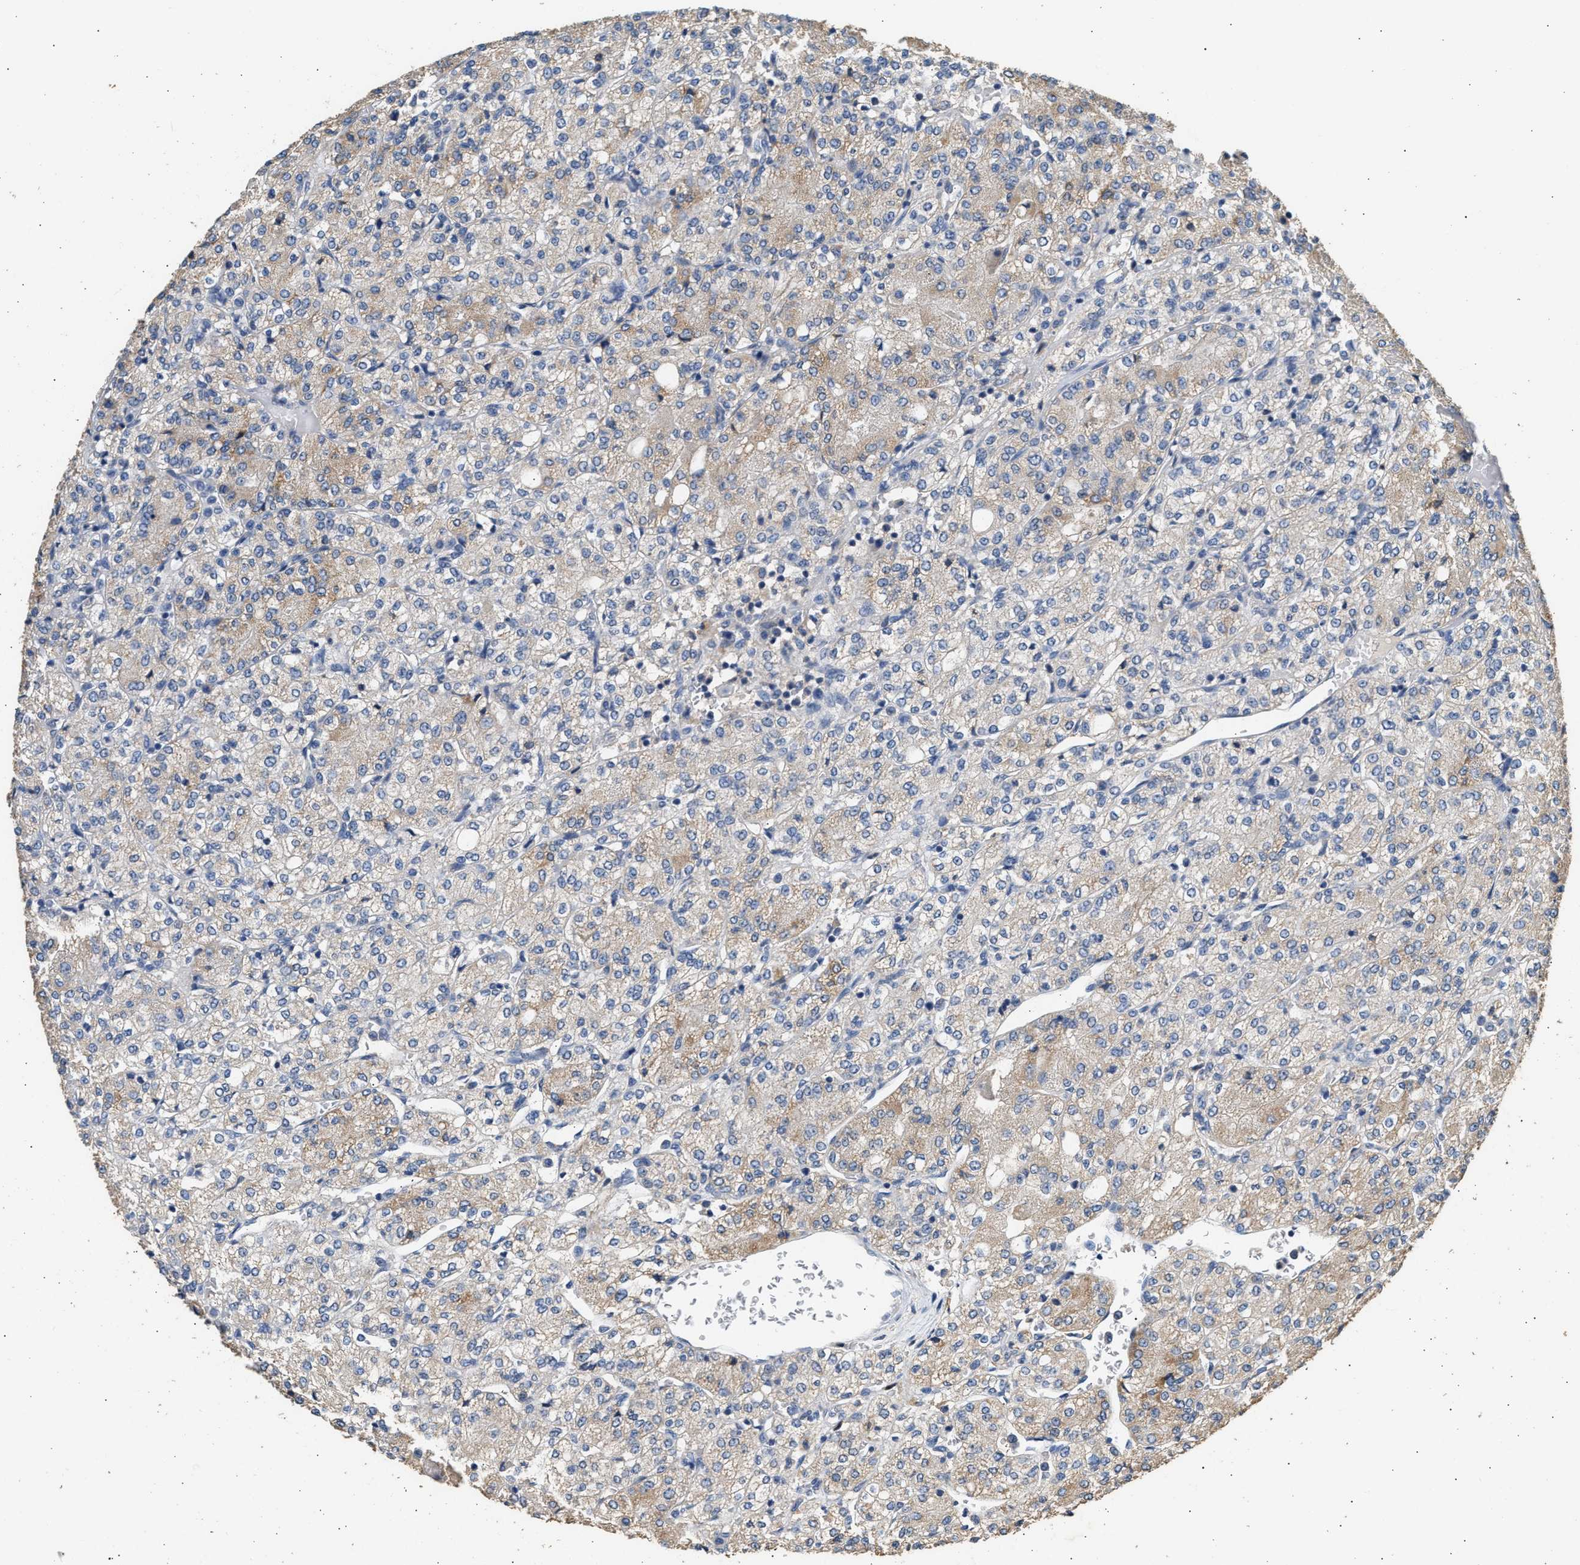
{"staining": {"intensity": "weak", "quantity": "25%-75%", "location": "cytoplasmic/membranous"}, "tissue": "renal cancer", "cell_type": "Tumor cells", "image_type": "cancer", "snomed": [{"axis": "morphology", "description": "Adenocarcinoma, NOS"}, {"axis": "topography", "description": "Kidney"}], "caption": "High-power microscopy captured an immunohistochemistry (IHC) histopathology image of renal cancer (adenocarcinoma), revealing weak cytoplasmic/membranous staining in about 25%-75% of tumor cells.", "gene": "WDR31", "patient": {"sex": "male", "age": 77}}